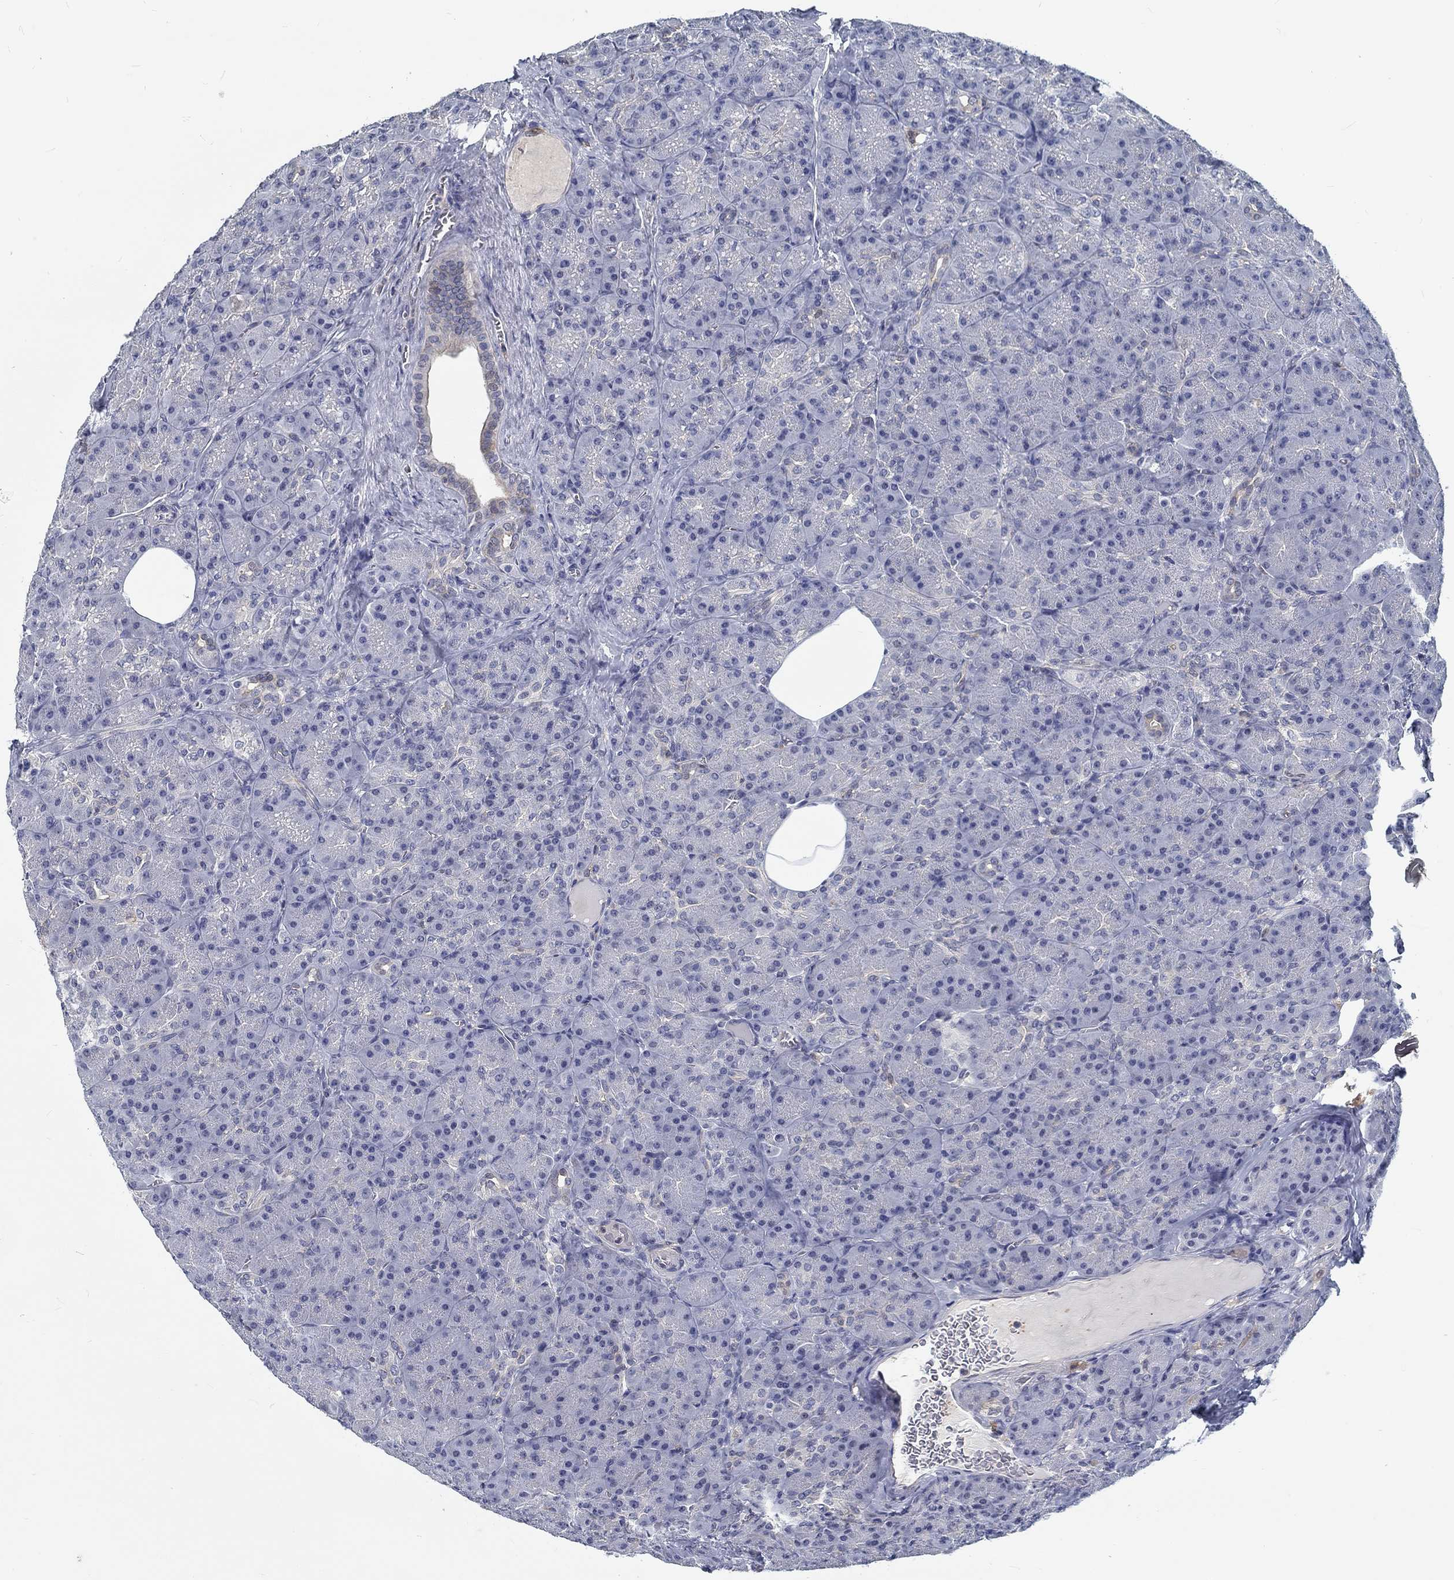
{"staining": {"intensity": "negative", "quantity": "none", "location": "none"}, "tissue": "pancreas", "cell_type": "Exocrine glandular cells", "image_type": "normal", "snomed": [{"axis": "morphology", "description": "Normal tissue, NOS"}, {"axis": "topography", "description": "Pancreas"}], "caption": "A micrograph of pancreas stained for a protein exhibits no brown staining in exocrine glandular cells.", "gene": "MYBPC1", "patient": {"sex": "male", "age": 57}}